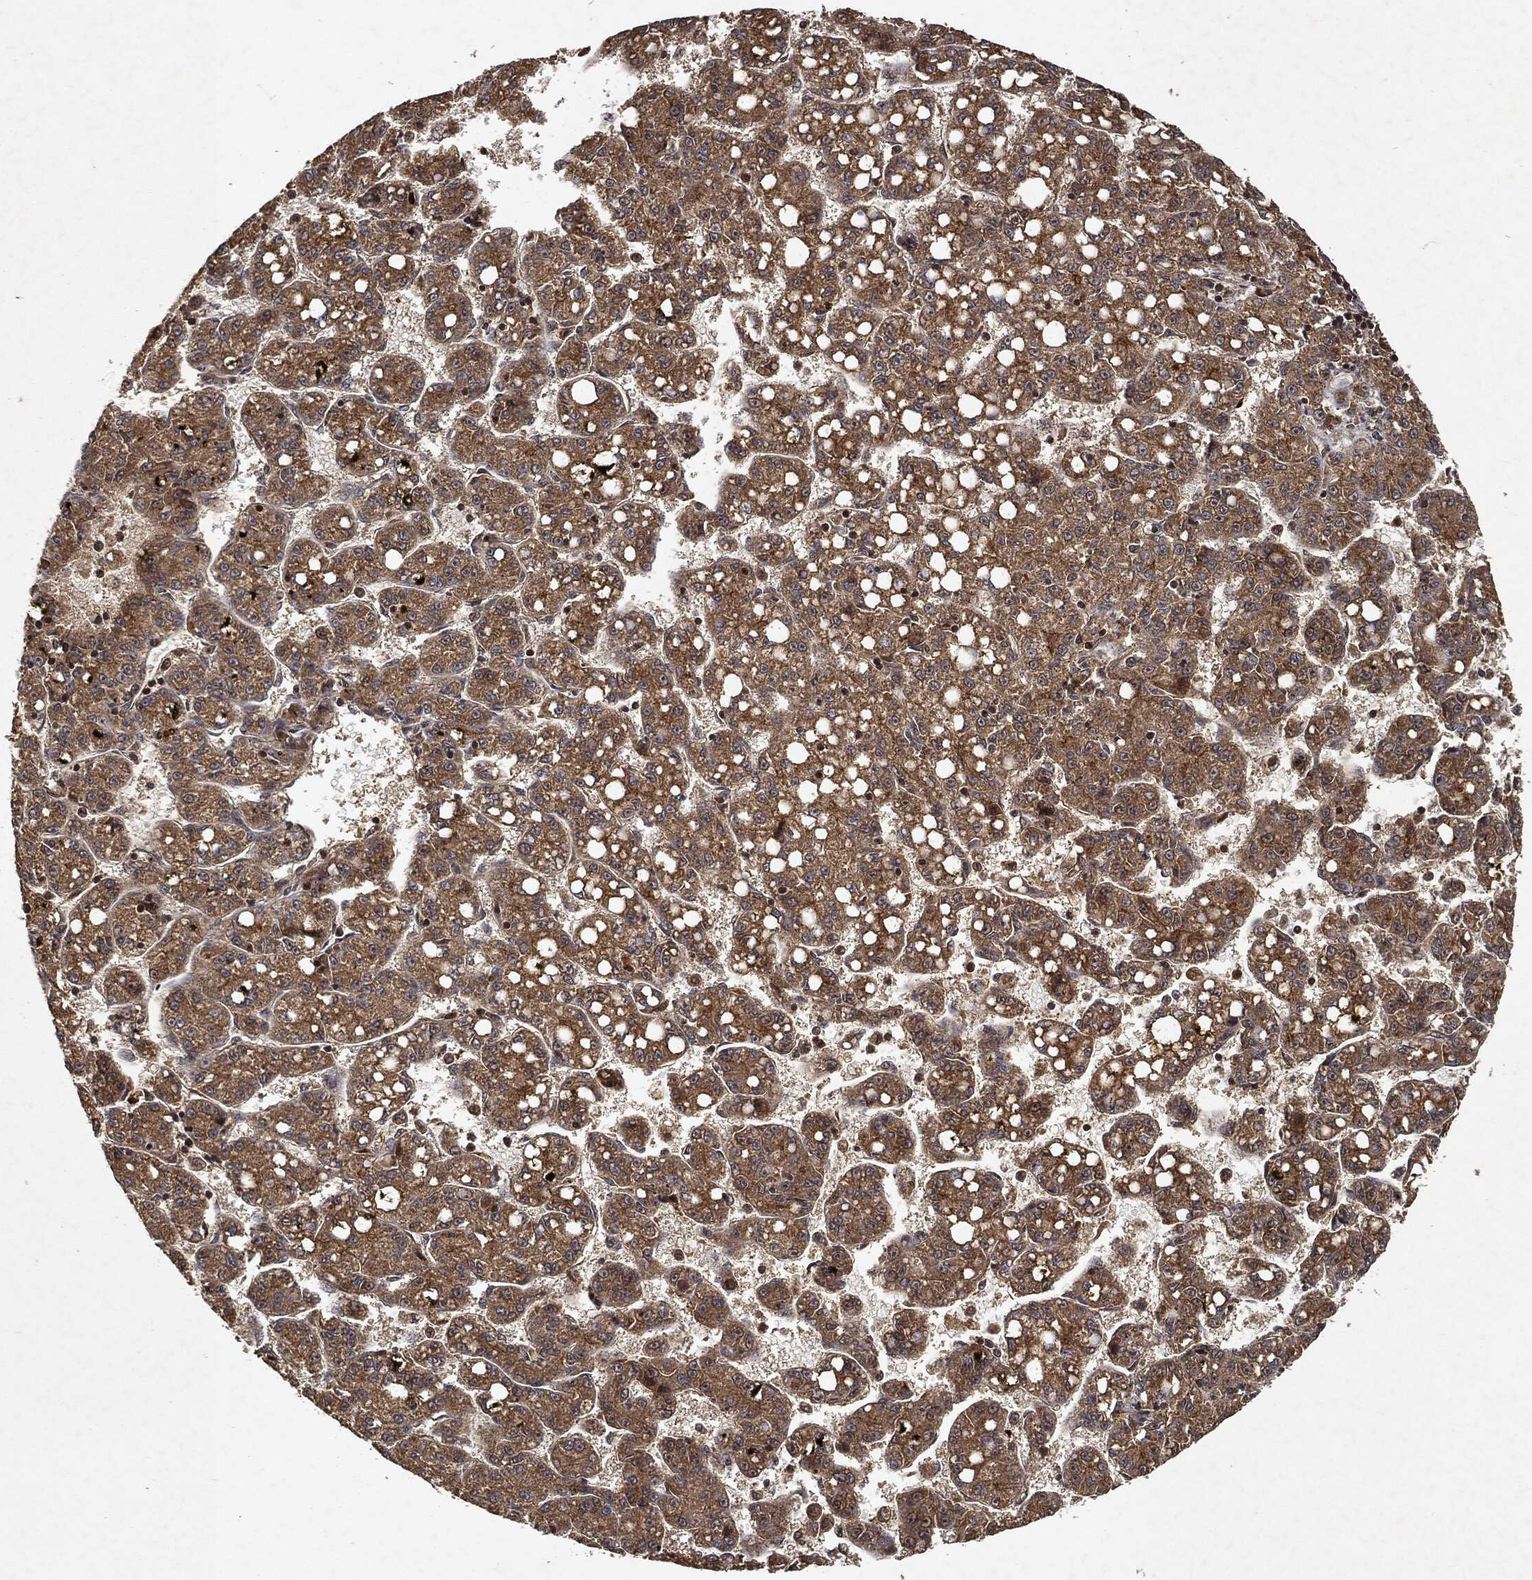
{"staining": {"intensity": "moderate", "quantity": ">75%", "location": "cytoplasmic/membranous"}, "tissue": "liver cancer", "cell_type": "Tumor cells", "image_type": "cancer", "snomed": [{"axis": "morphology", "description": "Carcinoma, Hepatocellular, NOS"}, {"axis": "topography", "description": "Liver"}], "caption": "Immunohistochemistry photomicrograph of neoplastic tissue: human liver hepatocellular carcinoma stained using IHC reveals medium levels of moderate protein expression localized specifically in the cytoplasmic/membranous of tumor cells, appearing as a cytoplasmic/membranous brown color.", "gene": "ZNF226", "patient": {"sex": "female", "age": 65}}